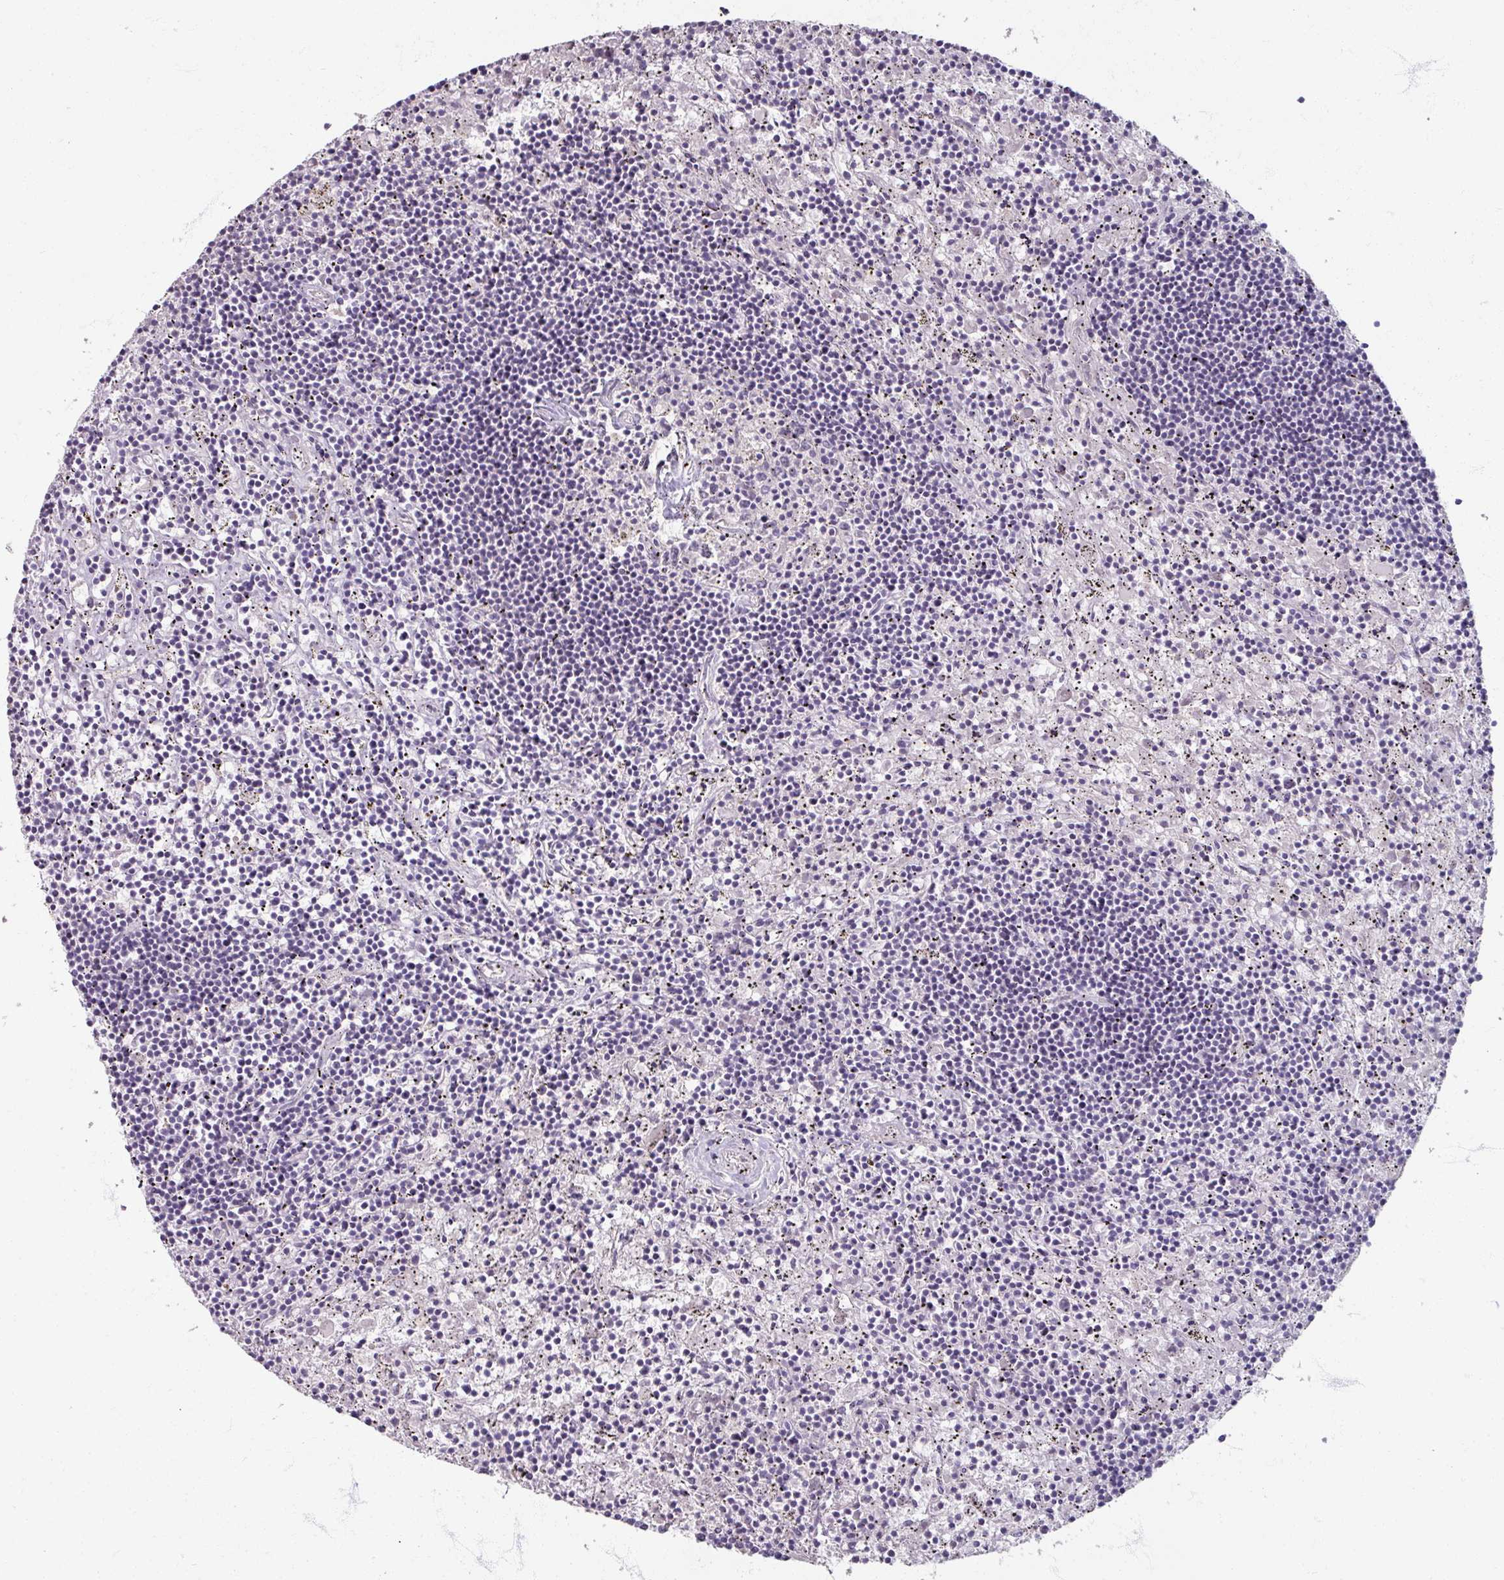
{"staining": {"intensity": "negative", "quantity": "none", "location": "none"}, "tissue": "lymphoma", "cell_type": "Tumor cells", "image_type": "cancer", "snomed": [{"axis": "morphology", "description": "Malignant lymphoma, non-Hodgkin's type, Low grade"}, {"axis": "topography", "description": "Spleen"}], "caption": "Lymphoma was stained to show a protein in brown. There is no significant staining in tumor cells. (Stains: DAB (3,3'-diaminobenzidine) IHC with hematoxylin counter stain, Microscopy: brightfield microscopy at high magnification).", "gene": "SOX11", "patient": {"sex": "male", "age": 76}}